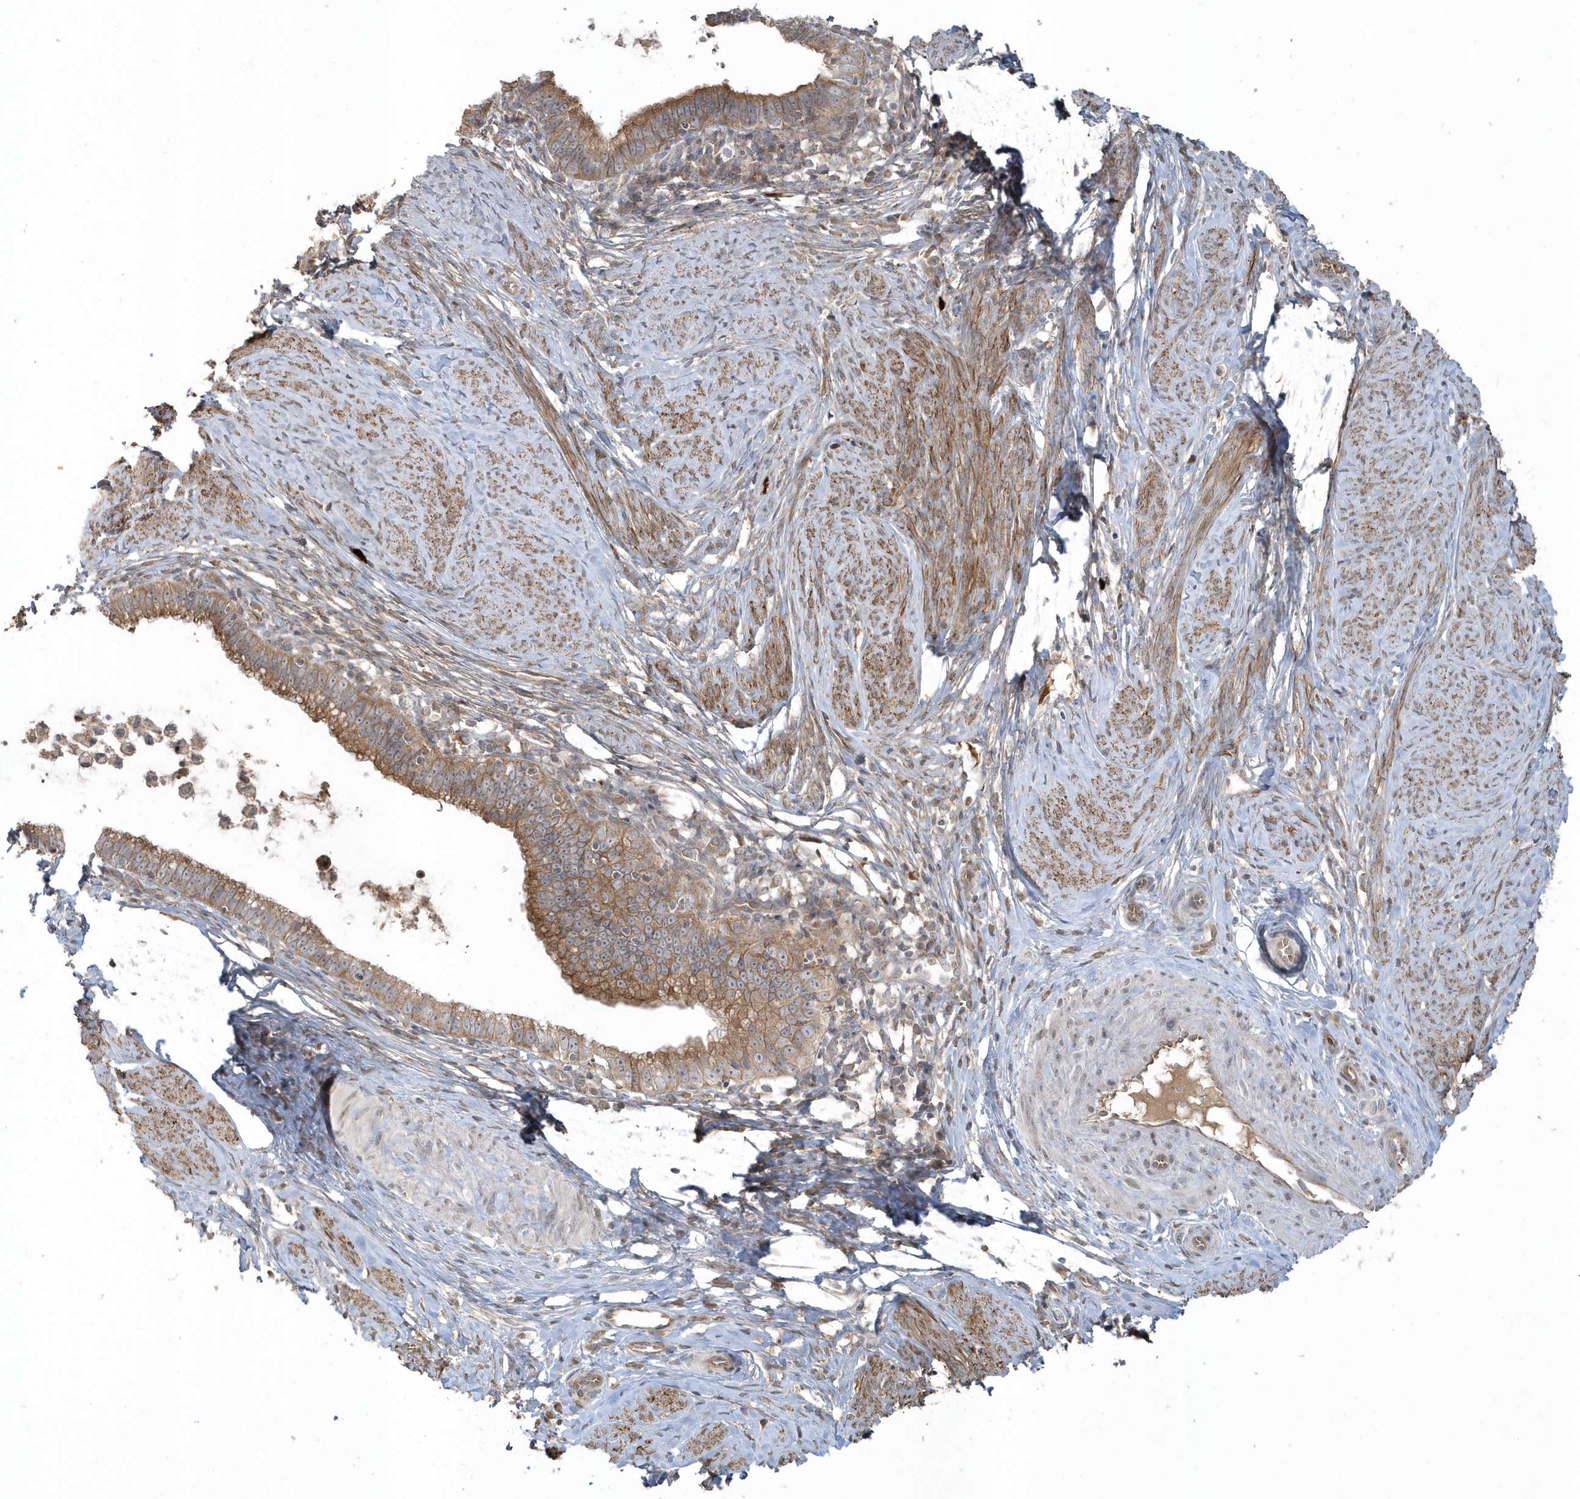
{"staining": {"intensity": "moderate", "quantity": ">75%", "location": "cytoplasmic/membranous"}, "tissue": "cervical cancer", "cell_type": "Tumor cells", "image_type": "cancer", "snomed": [{"axis": "morphology", "description": "Adenocarcinoma, NOS"}, {"axis": "topography", "description": "Cervix"}], "caption": "A brown stain labels moderate cytoplasmic/membranous positivity of a protein in human cervical cancer (adenocarcinoma) tumor cells.", "gene": "STIM2", "patient": {"sex": "female", "age": 36}}